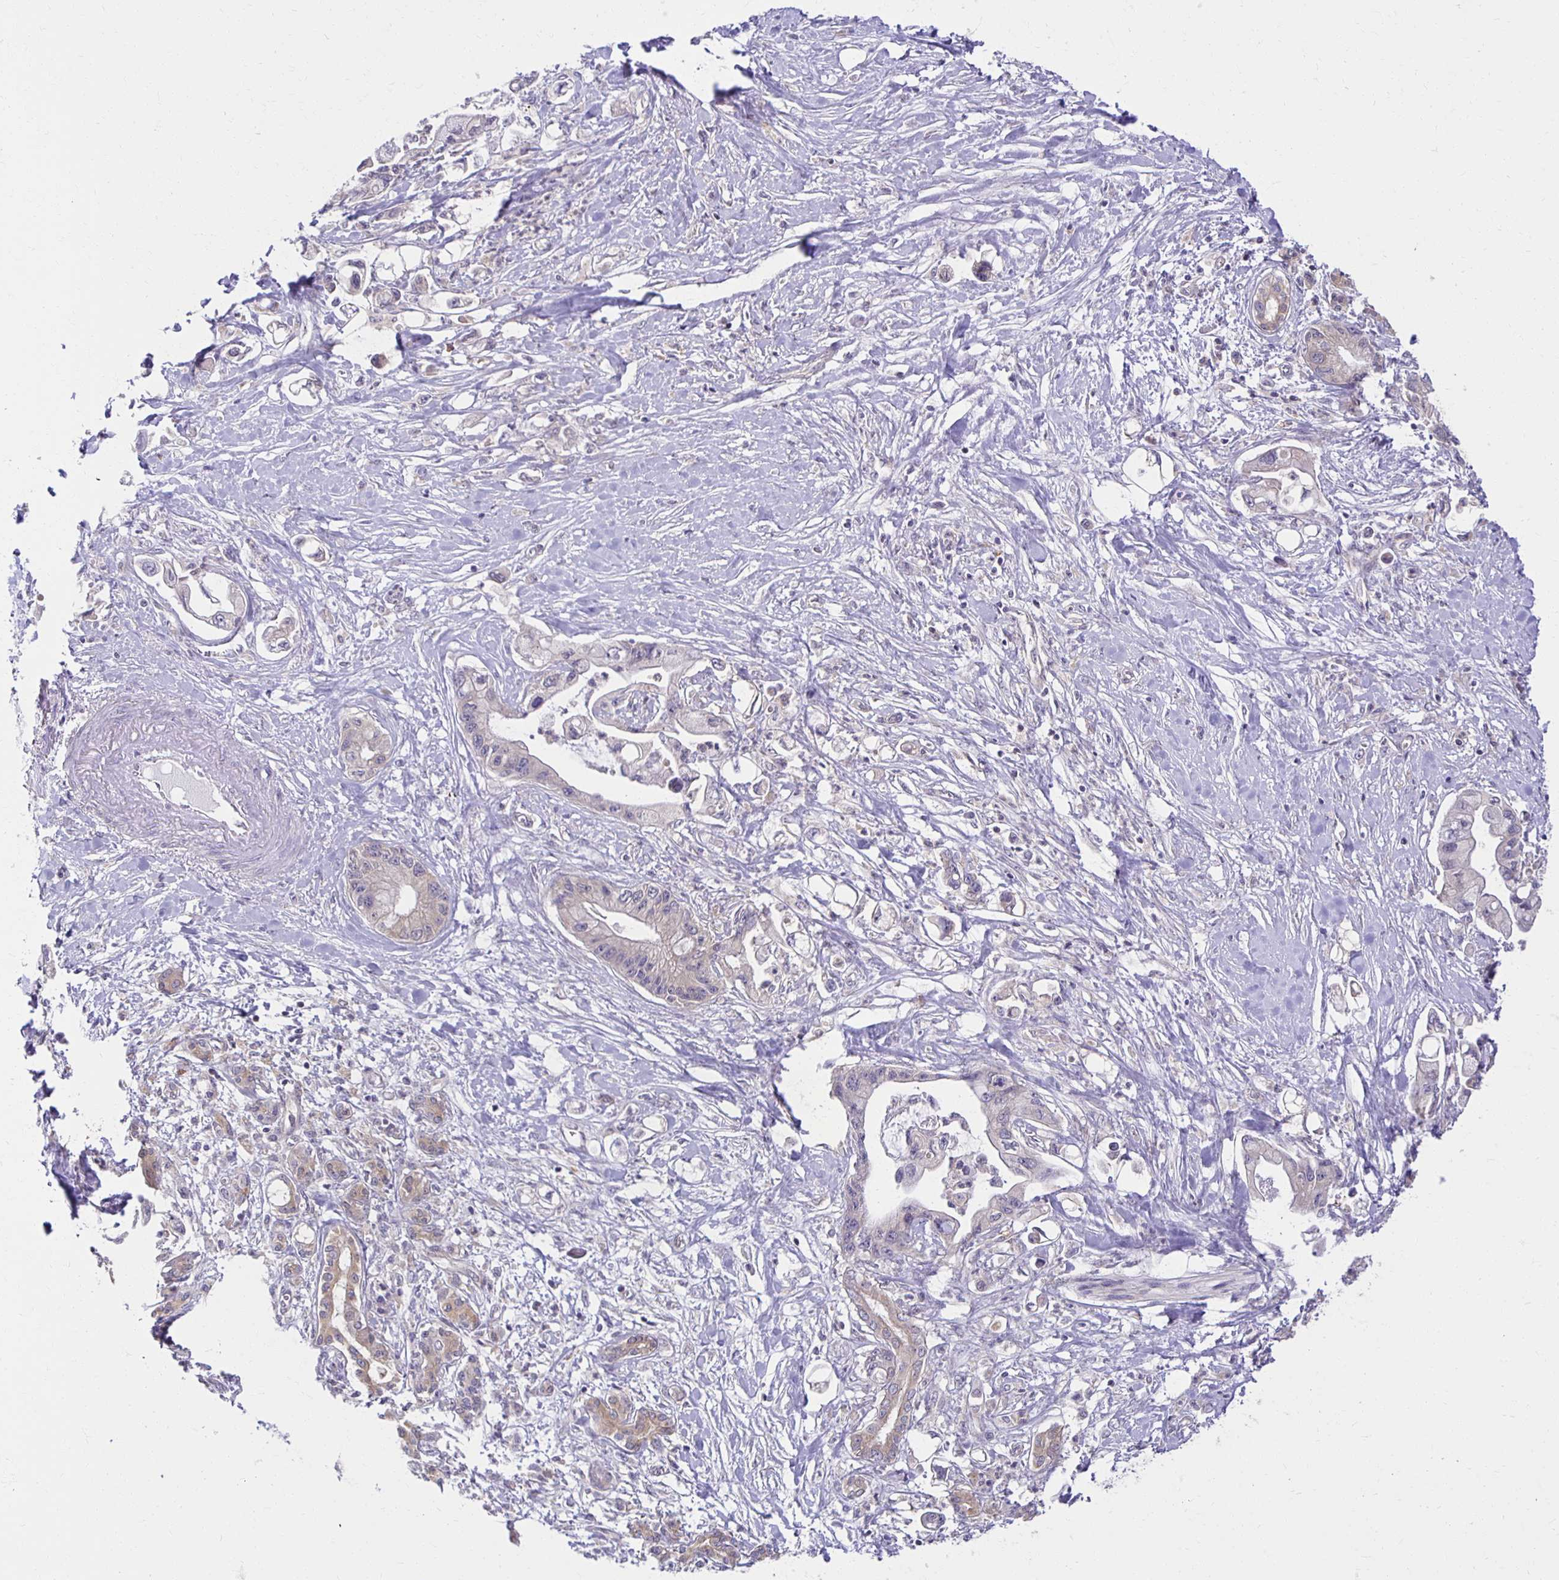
{"staining": {"intensity": "weak", "quantity": "<25%", "location": "cytoplasmic/membranous"}, "tissue": "pancreatic cancer", "cell_type": "Tumor cells", "image_type": "cancer", "snomed": [{"axis": "morphology", "description": "Adenocarcinoma, NOS"}, {"axis": "topography", "description": "Pancreas"}], "caption": "There is no significant positivity in tumor cells of adenocarcinoma (pancreatic). (IHC, brightfield microscopy, high magnification).", "gene": "MIEN1", "patient": {"sex": "male", "age": 61}}